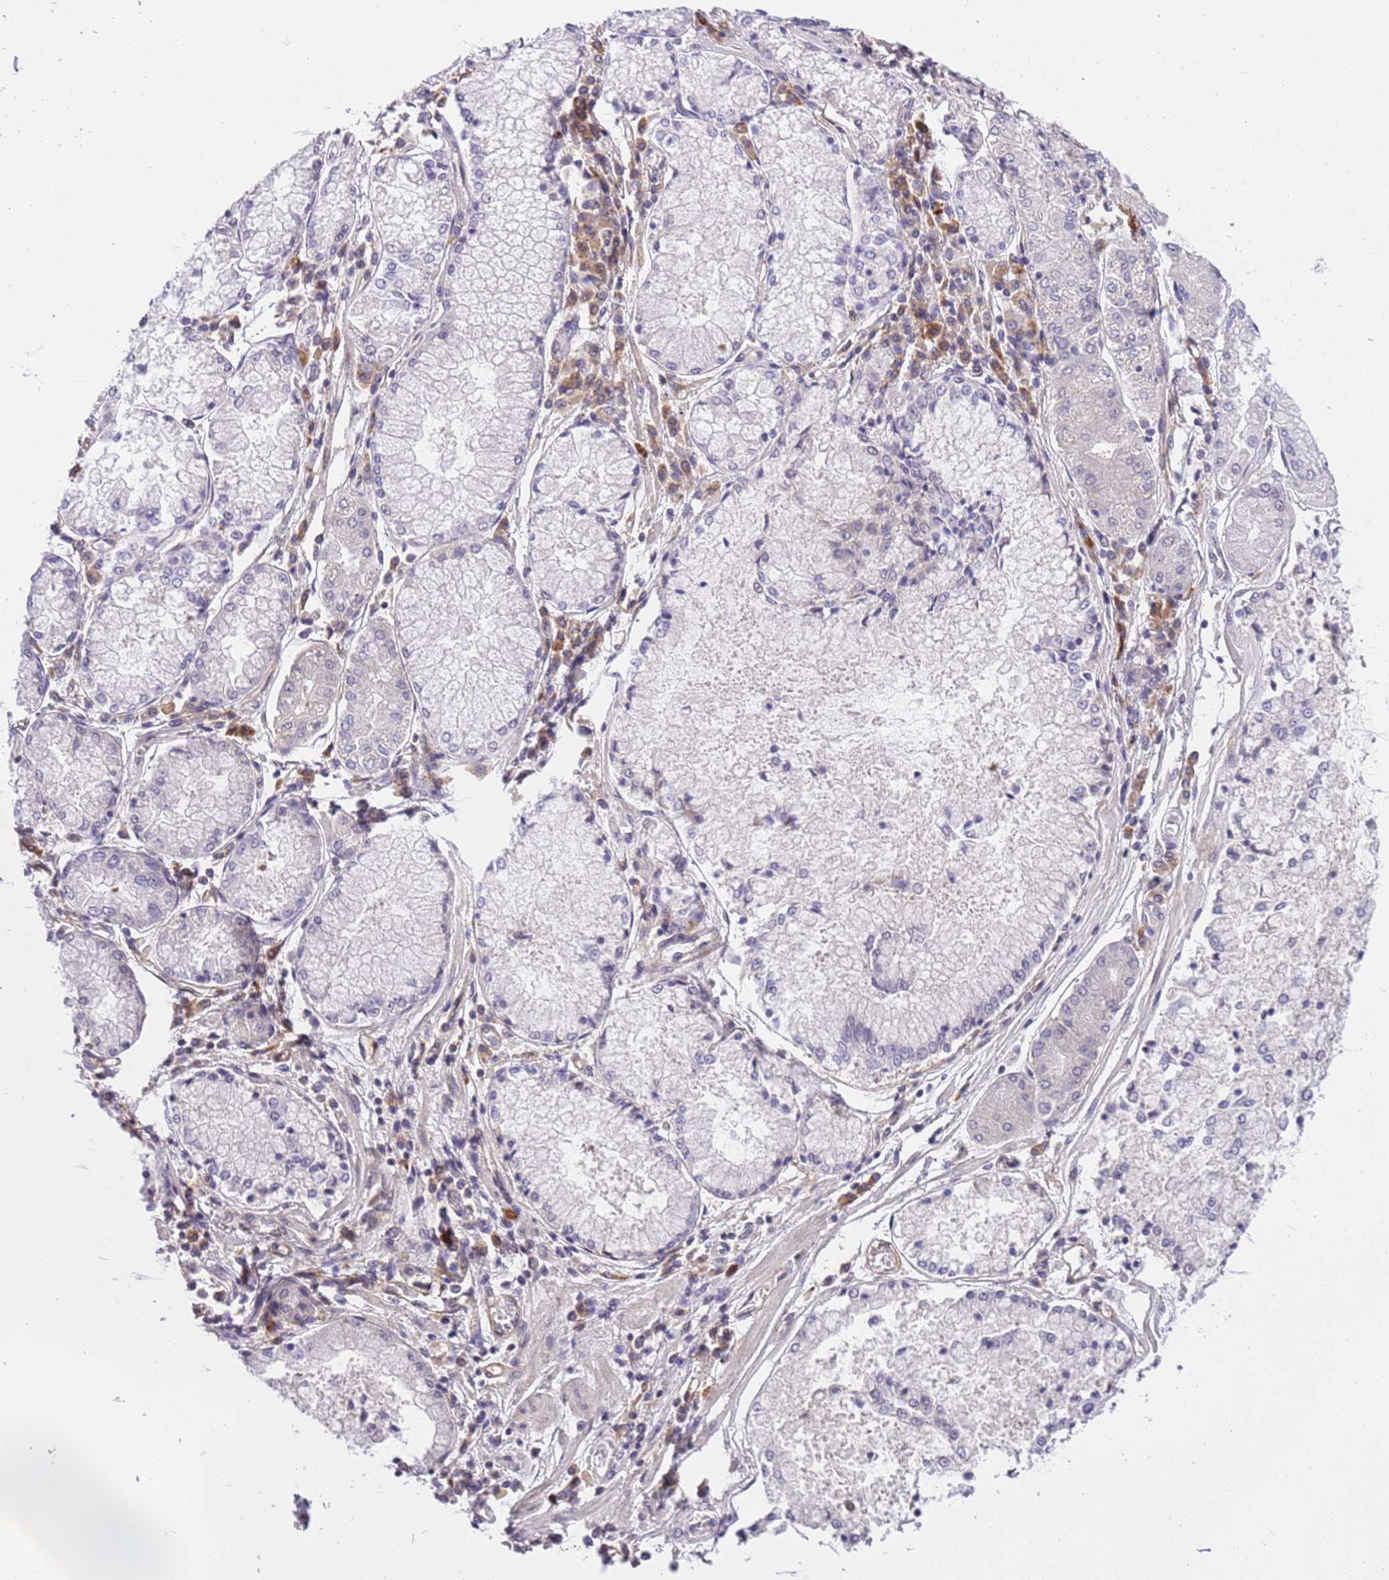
{"staining": {"intensity": "negative", "quantity": "none", "location": "none"}, "tissue": "stomach cancer", "cell_type": "Tumor cells", "image_type": "cancer", "snomed": [{"axis": "morphology", "description": "Adenocarcinoma, NOS"}, {"axis": "topography", "description": "Stomach"}], "caption": "A histopathology image of stomach cancer (adenocarcinoma) stained for a protein displays no brown staining in tumor cells. (Immunohistochemistry (ihc), brightfield microscopy, high magnification).", "gene": "MAGEF1", "patient": {"sex": "male", "age": 59}}